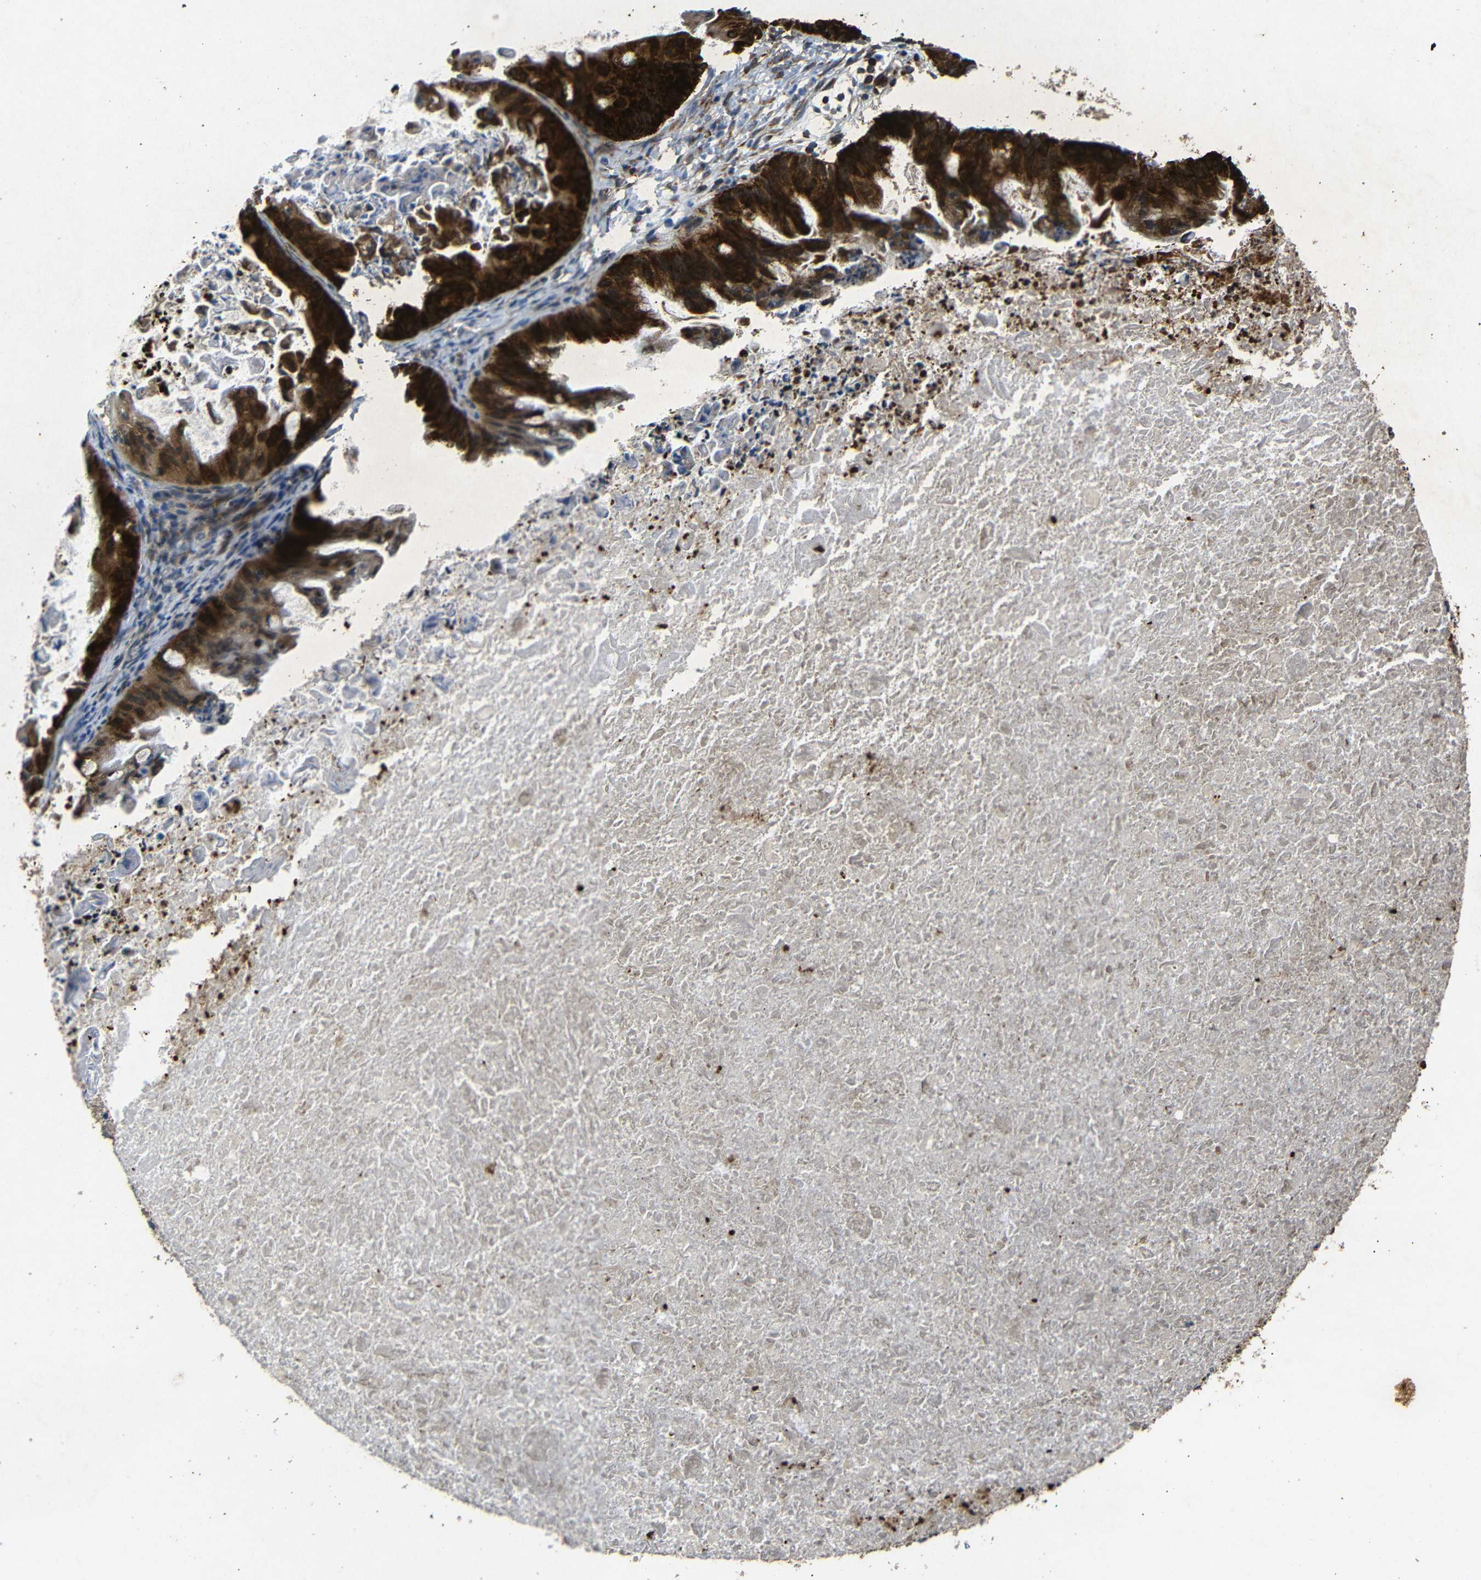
{"staining": {"intensity": "strong", "quantity": ">75%", "location": "cytoplasmic/membranous"}, "tissue": "ovarian cancer", "cell_type": "Tumor cells", "image_type": "cancer", "snomed": [{"axis": "morphology", "description": "Cystadenocarcinoma, mucinous, NOS"}, {"axis": "topography", "description": "Ovary"}], "caption": "Protein expression analysis of human ovarian mucinous cystadenocarcinoma reveals strong cytoplasmic/membranous positivity in approximately >75% of tumor cells.", "gene": "BTF3", "patient": {"sex": "female", "age": 37}}